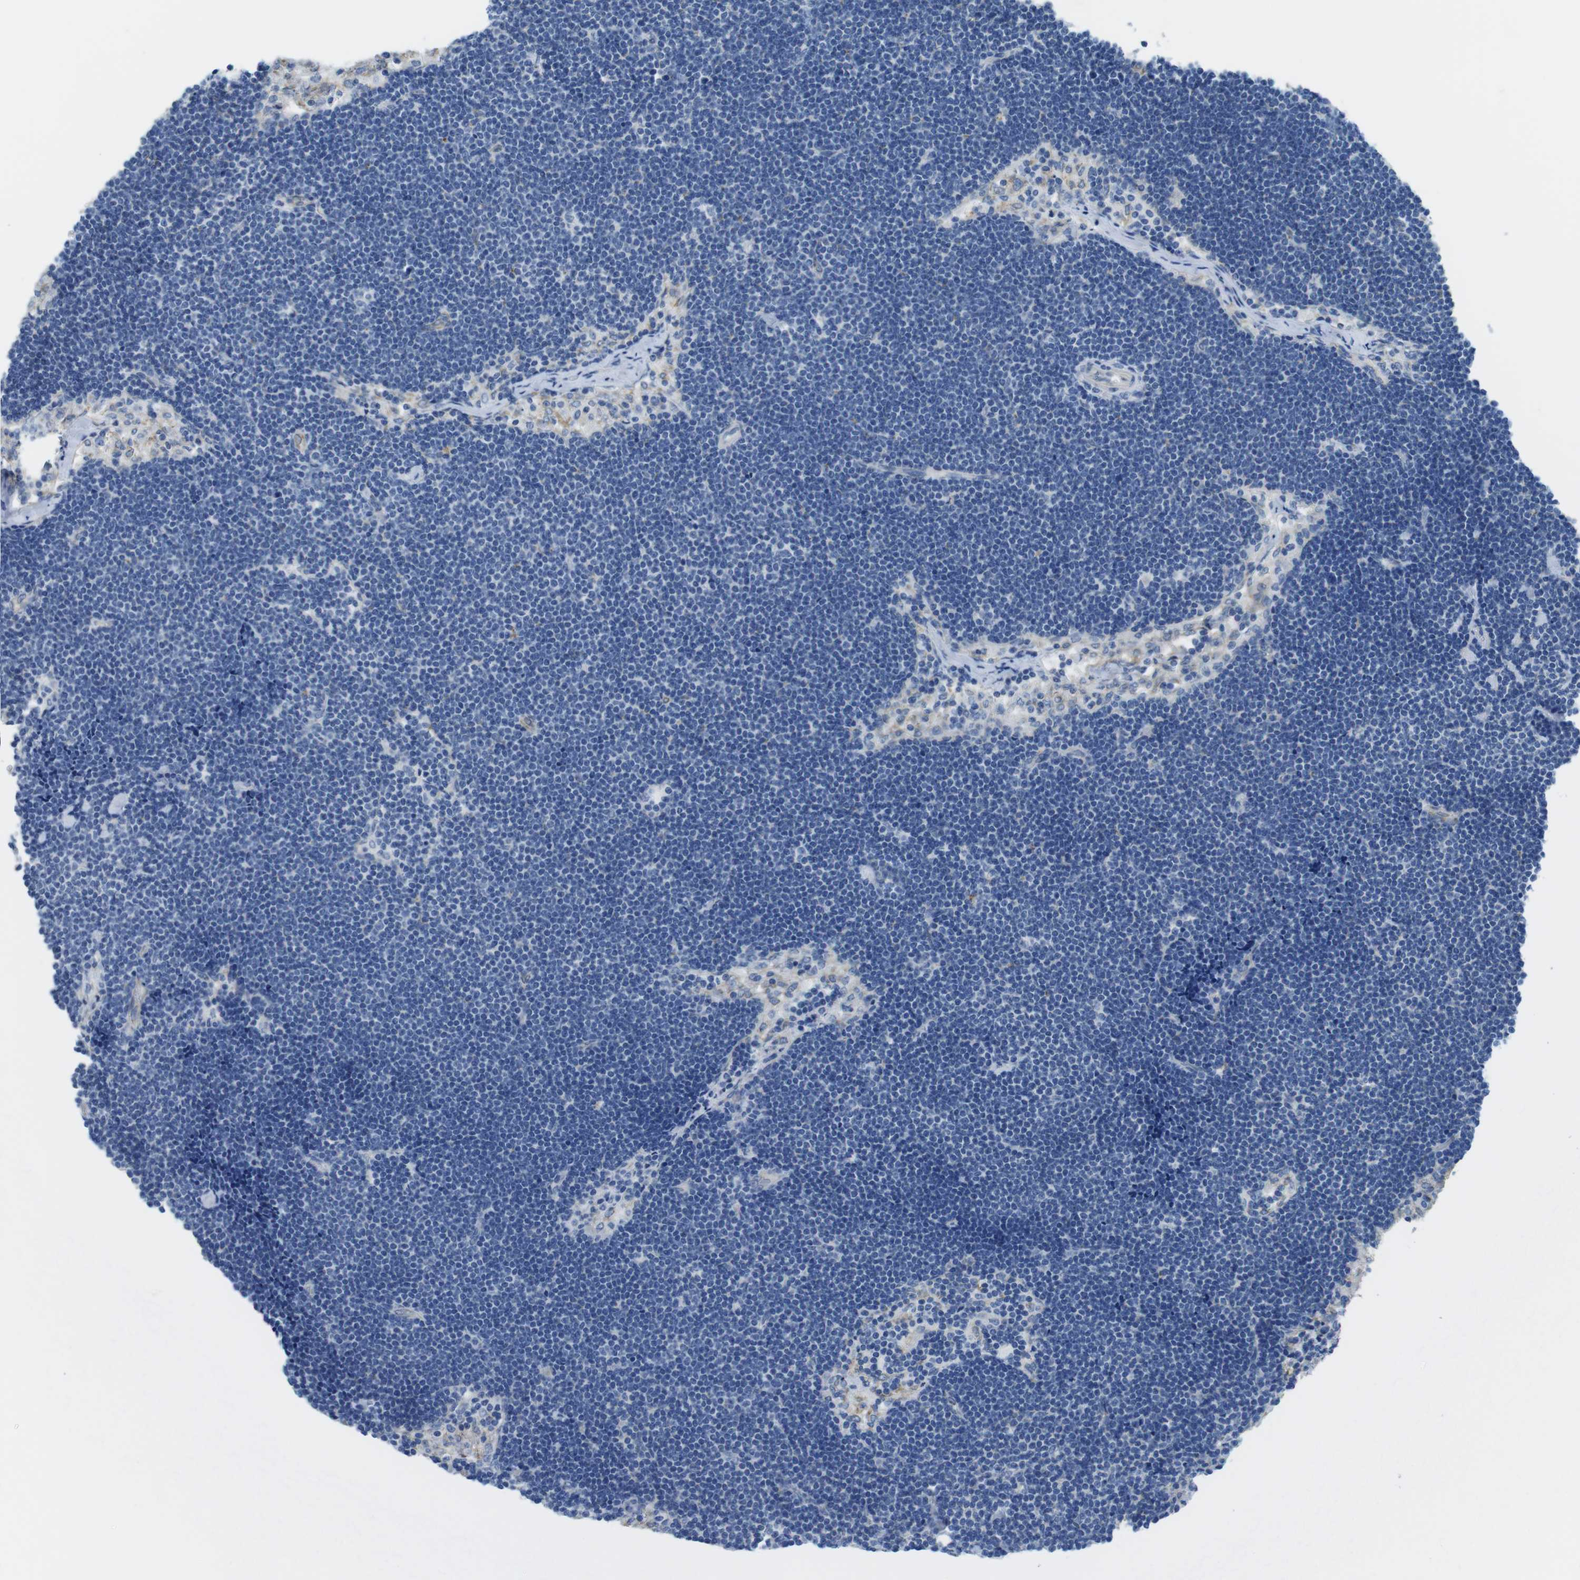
{"staining": {"intensity": "negative", "quantity": "none", "location": "none"}, "tissue": "lymph node", "cell_type": "Germinal center cells", "image_type": "normal", "snomed": [{"axis": "morphology", "description": "Normal tissue, NOS"}, {"axis": "topography", "description": "Lymph node"}], "caption": "Protein analysis of normal lymph node shows no significant positivity in germinal center cells. The staining was performed using DAB (3,3'-diaminobenzidine) to visualize the protein expression in brown, while the nuclei were stained in blue with hematoxylin (Magnification: 20x).", "gene": "CDH8", "patient": {"sex": "male", "age": 63}}